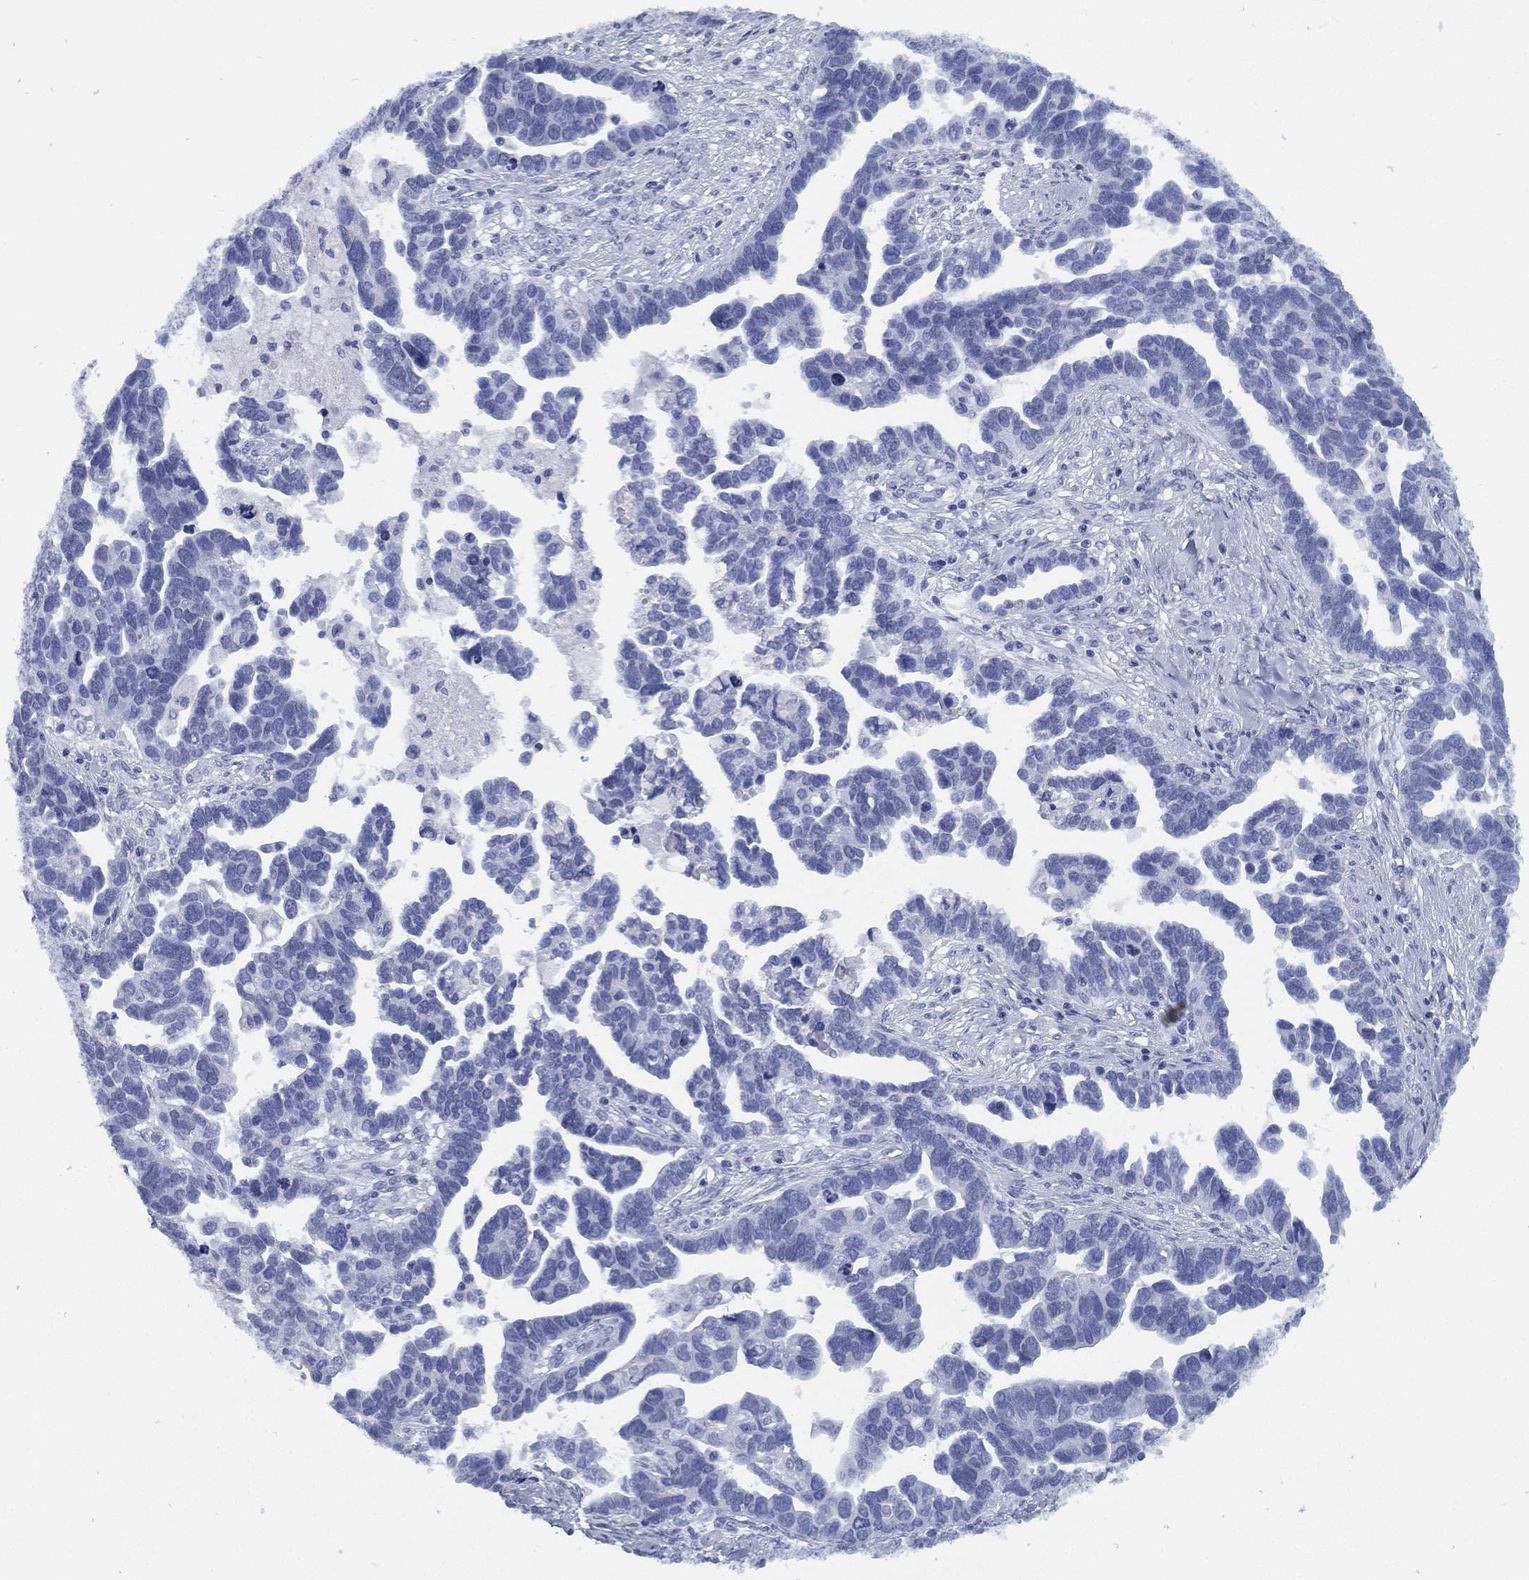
{"staining": {"intensity": "negative", "quantity": "none", "location": "none"}, "tissue": "ovarian cancer", "cell_type": "Tumor cells", "image_type": "cancer", "snomed": [{"axis": "morphology", "description": "Cystadenocarcinoma, serous, NOS"}, {"axis": "topography", "description": "Ovary"}], "caption": "Immunohistochemistry (IHC) of human ovarian cancer reveals no staining in tumor cells.", "gene": "TMEM252", "patient": {"sex": "female", "age": 54}}